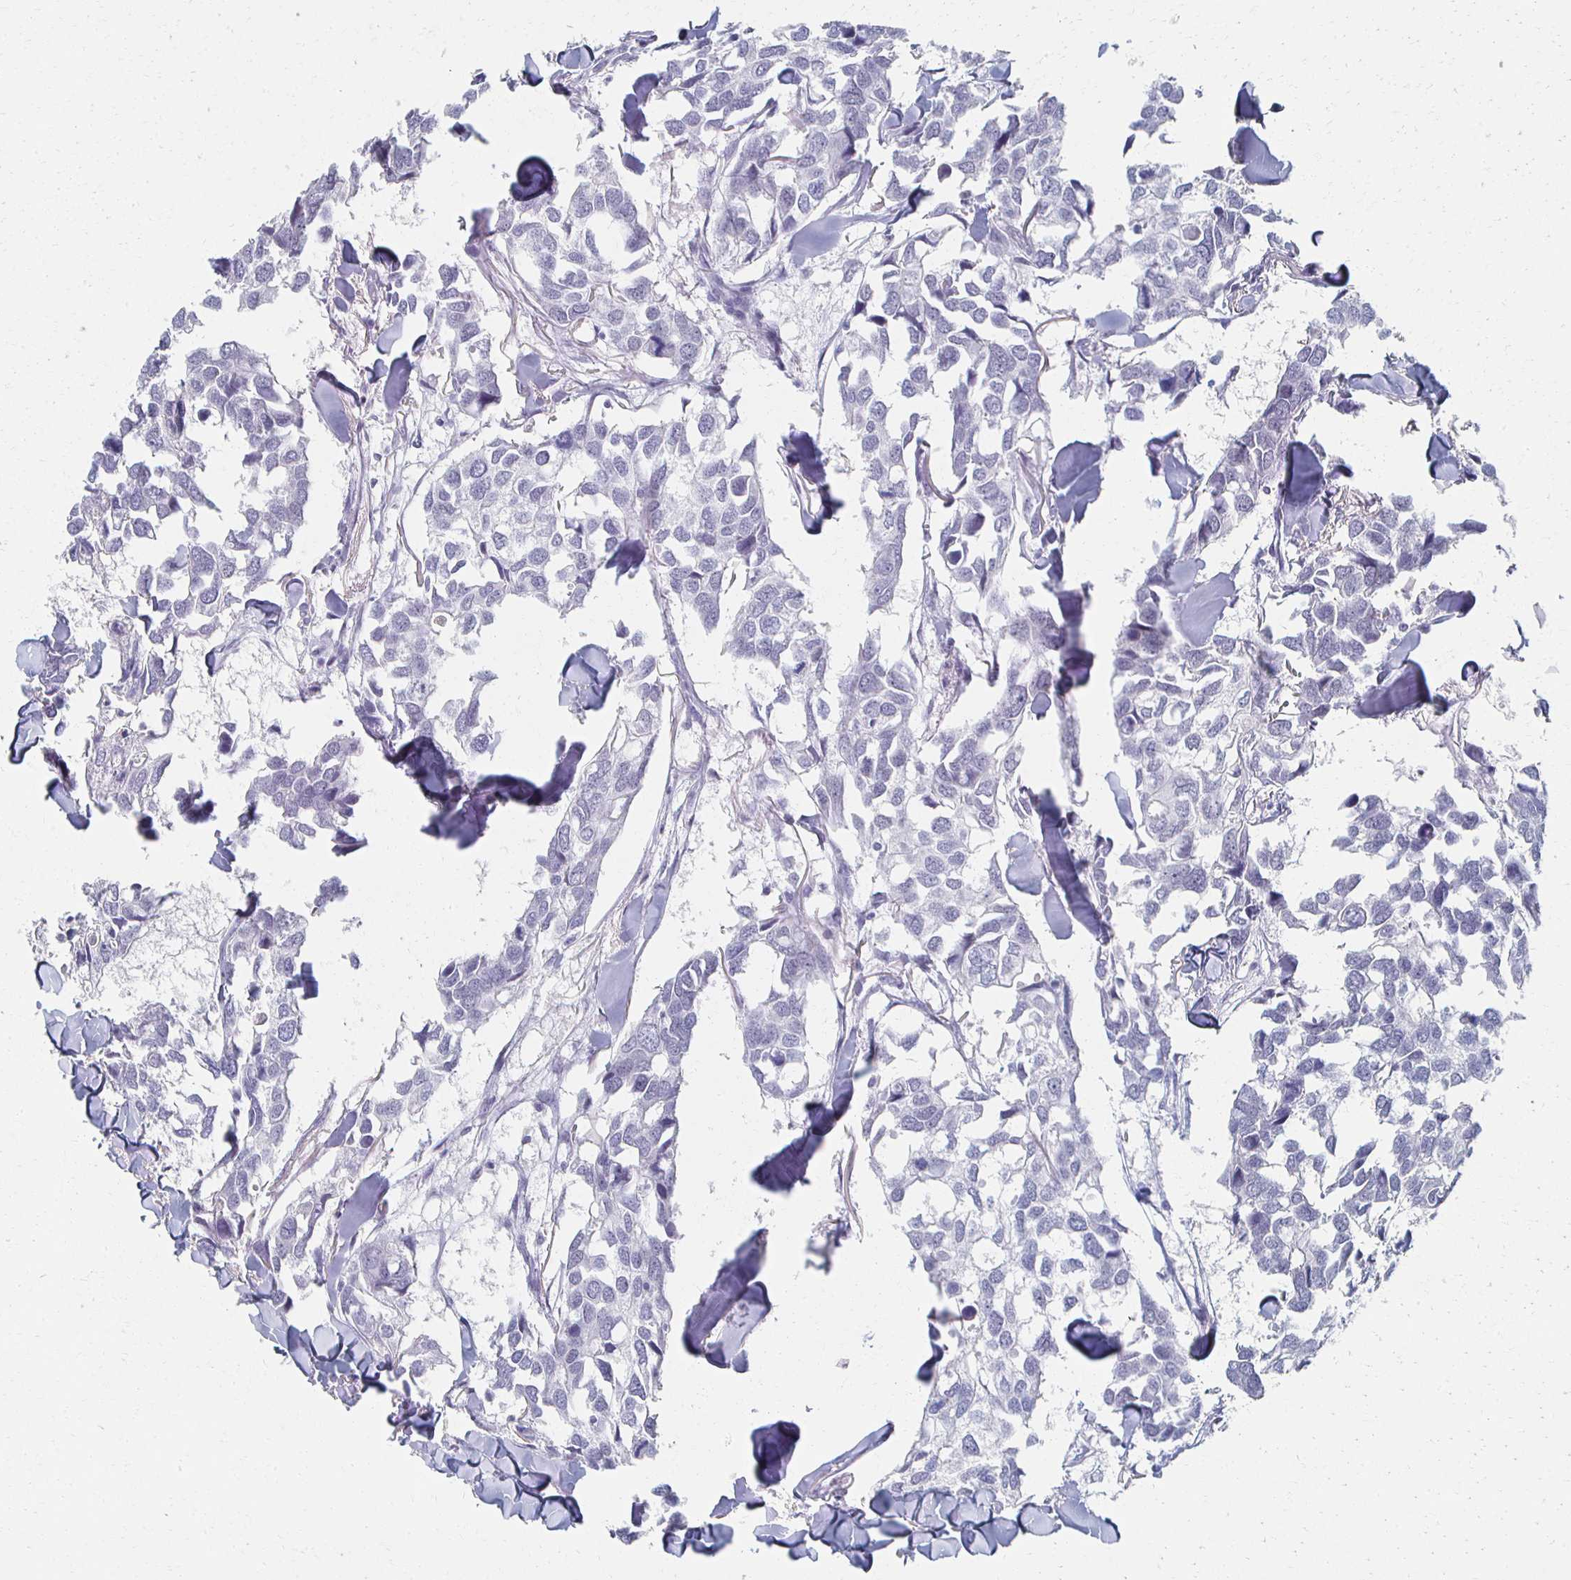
{"staining": {"intensity": "negative", "quantity": "none", "location": "none"}, "tissue": "breast cancer", "cell_type": "Tumor cells", "image_type": "cancer", "snomed": [{"axis": "morphology", "description": "Duct carcinoma"}, {"axis": "topography", "description": "Breast"}], "caption": "High magnification brightfield microscopy of breast intraductal carcinoma stained with DAB (3,3'-diaminobenzidine) (brown) and counterstained with hematoxylin (blue): tumor cells show no significant positivity. The staining was performed using DAB (3,3'-diaminobenzidine) to visualize the protein expression in brown, while the nuclei were stained in blue with hematoxylin (Magnification: 20x).", "gene": "CXCR2", "patient": {"sex": "female", "age": 83}}